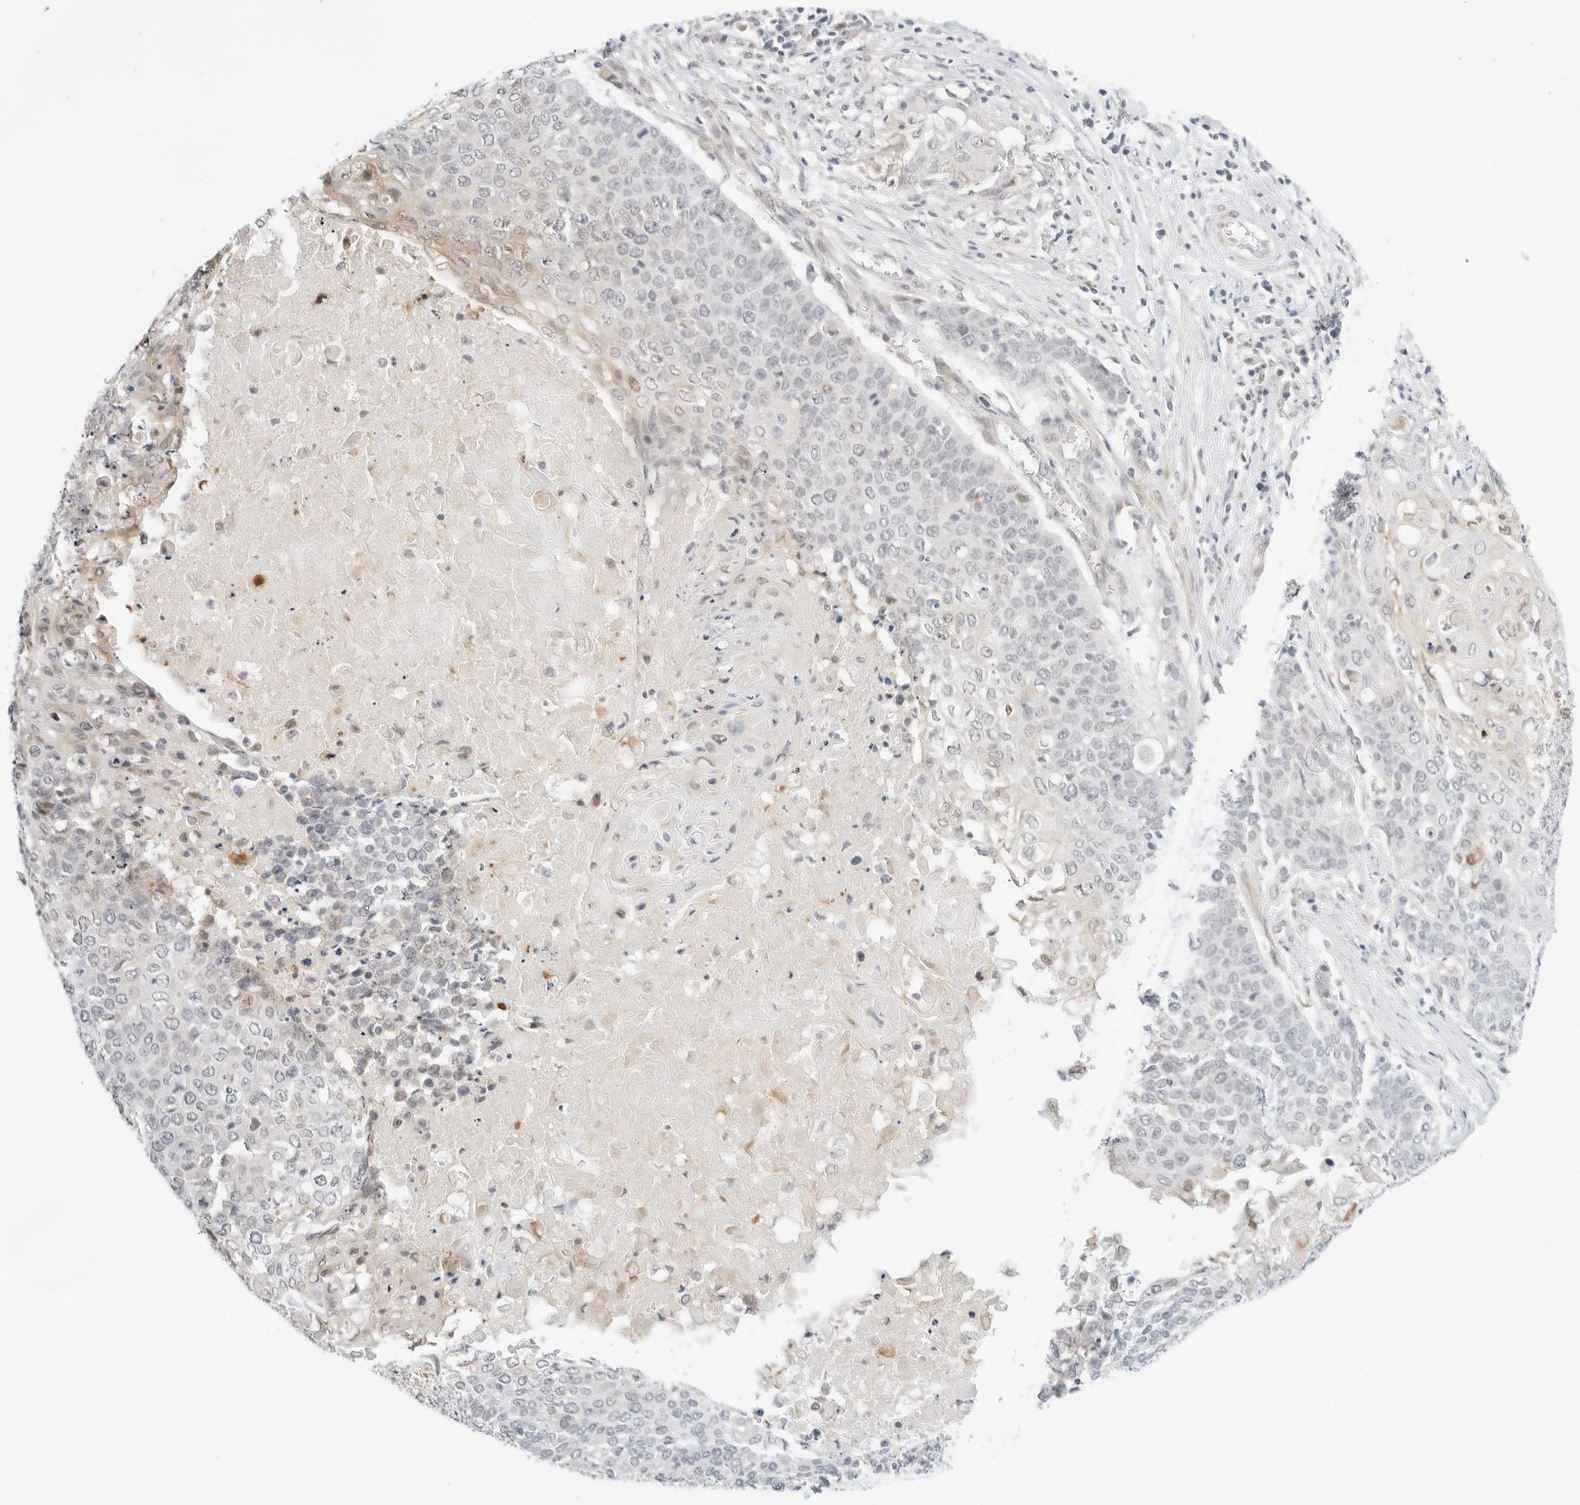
{"staining": {"intensity": "weak", "quantity": "<25%", "location": "cytoplasmic/membranous"}, "tissue": "cervical cancer", "cell_type": "Tumor cells", "image_type": "cancer", "snomed": [{"axis": "morphology", "description": "Squamous cell carcinoma, NOS"}, {"axis": "topography", "description": "Cervix"}], "caption": "Tumor cells show no significant protein positivity in cervical cancer (squamous cell carcinoma).", "gene": "TEKT2", "patient": {"sex": "female", "age": 39}}